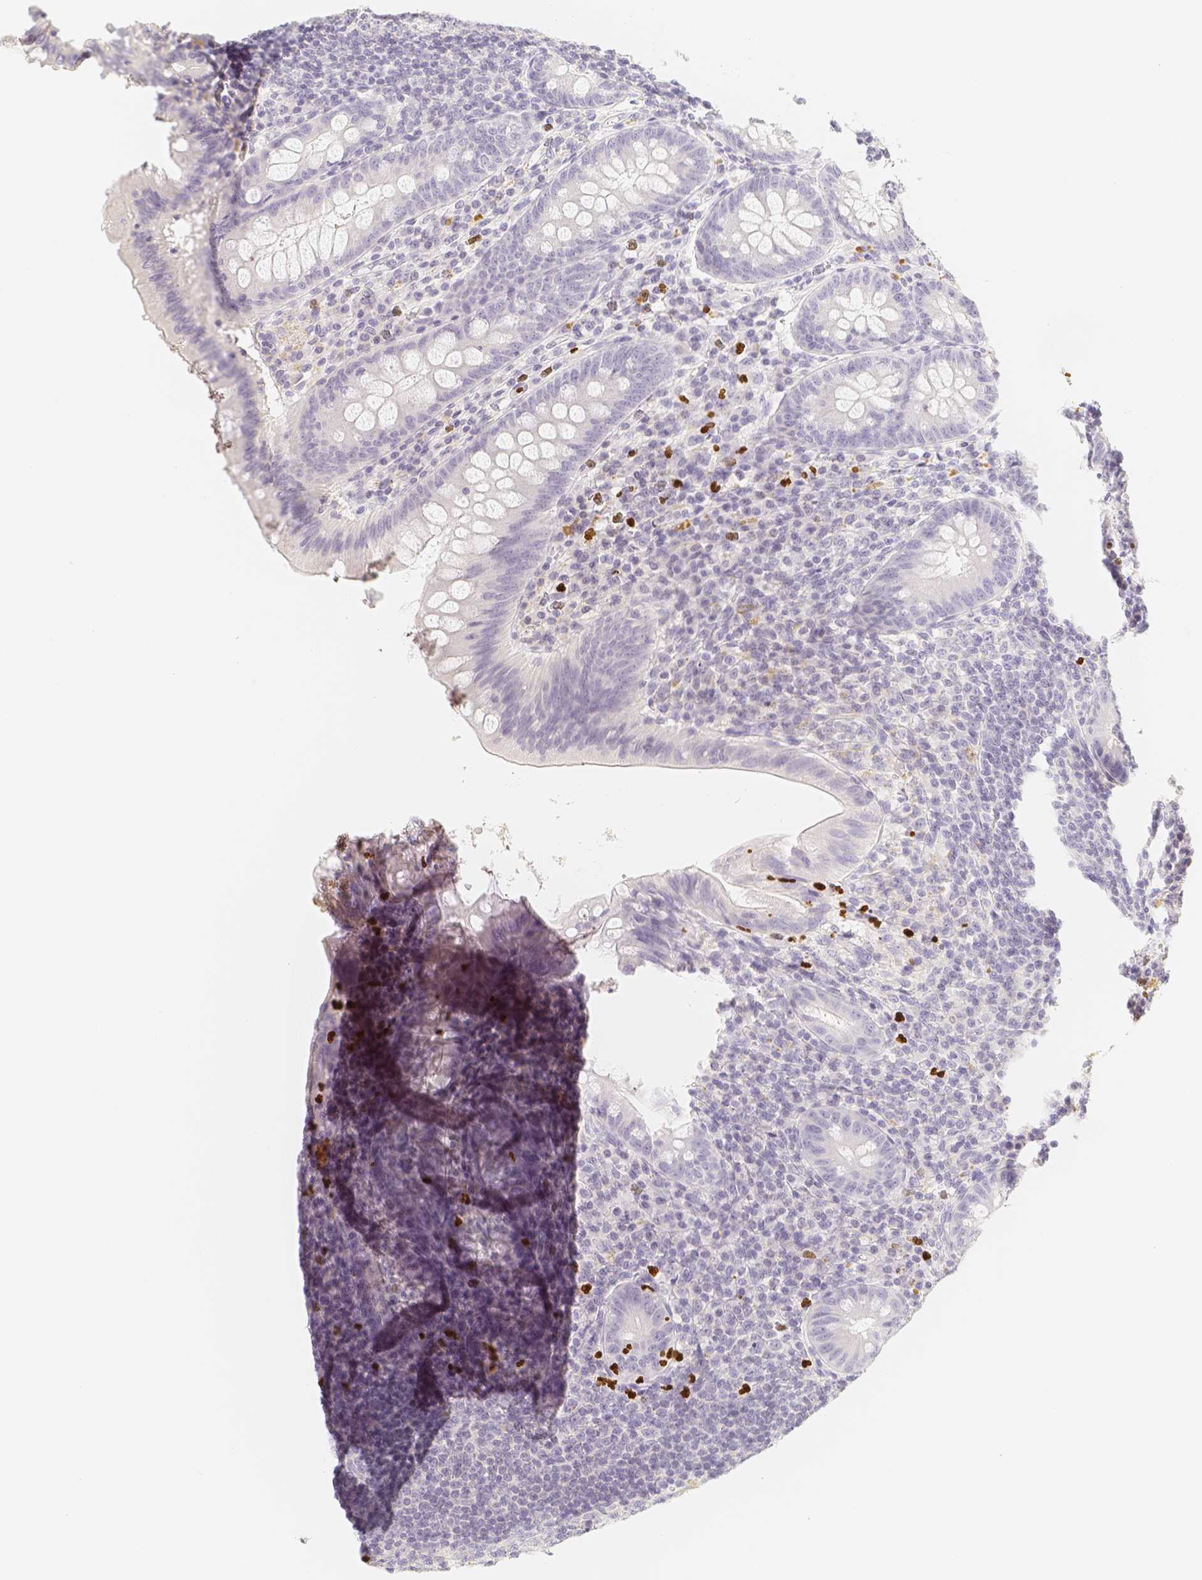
{"staining": {"intensity": "negative", "quantity": "none", "location": "none"}, "tissue": "appendix", "cell_type": "Glandular cells", "image_type": "normal", "snomed": [{"axis": "morphology", "description": "Normal tissue, NOS"}, {"axis": "topography", "description": "Appendix"}], "caption": "DAB immunohistochemical staining of unremarkable appendix shows no significant expression in glandular cells. (DAB (3,3'-diaminobenzidine) immunohistochemistry (IHC), high magnification).", "gene": "PADI4", "patient": {"sex": "male", "age": 56}}